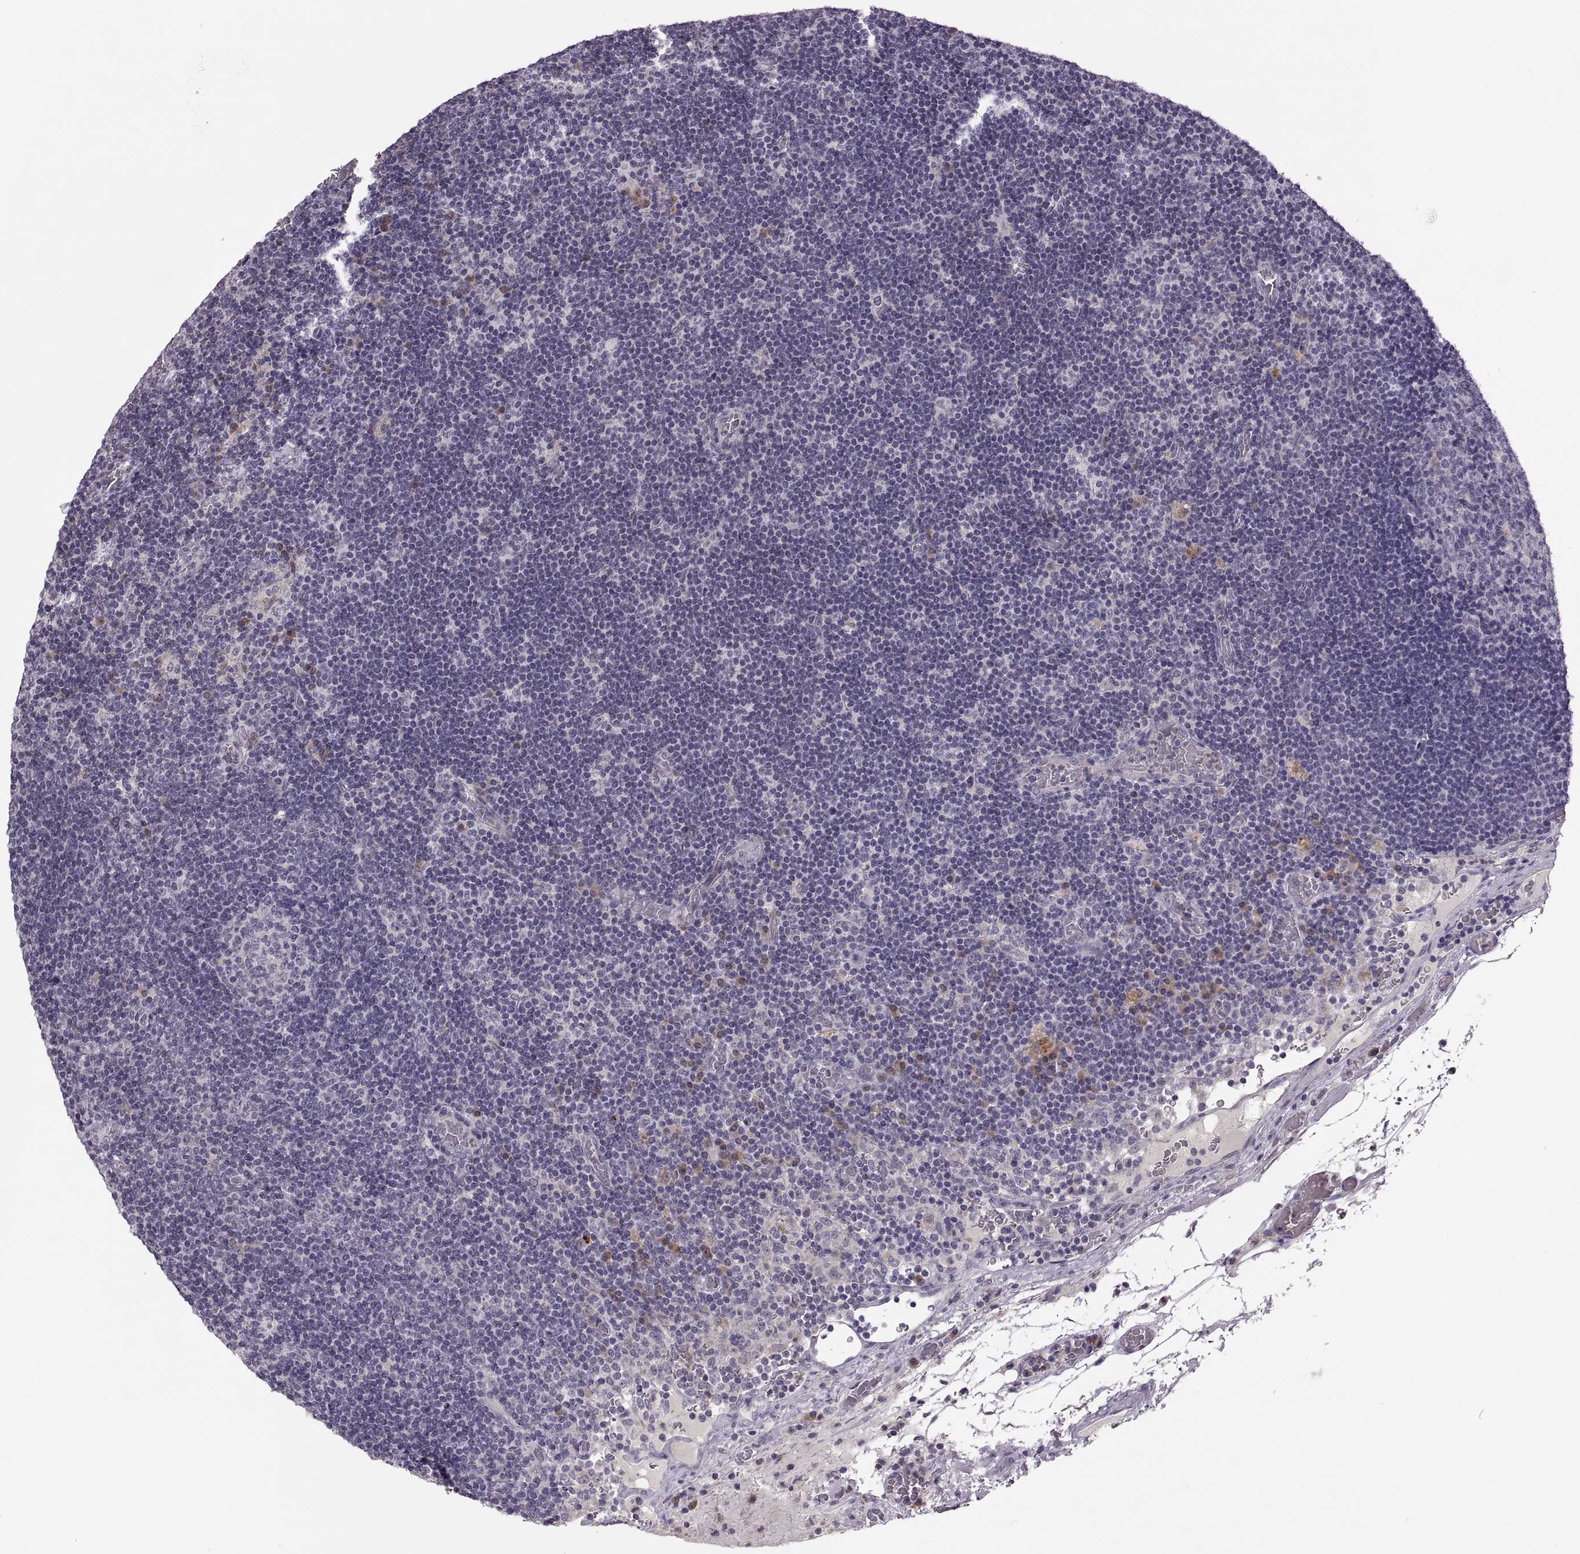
{"staining": {"intensity": "negative", "quantity": "none", "location": "none"}, "tissue": "lymph node", "cell_type": "Germinal center cells", "image_type": "normal", "snomed": [{"axis": "morphology", "description": "Normal tissue, NOS"}, {"axis": "topography", "description": "Lymph node"}], "caption": "Immunohistochemistry photomicrograph of normal lymph node stained for a protein (brown), which reveals no expression in germinal center cells. Brightfield microscopy of IHC stained with DAB (3,3'-diaminobenzidine) (brown) and hematoxylin (blue), captured at high magnification.", "gene": "ADH6", "patient": {"sex": "male", "age": 63}}